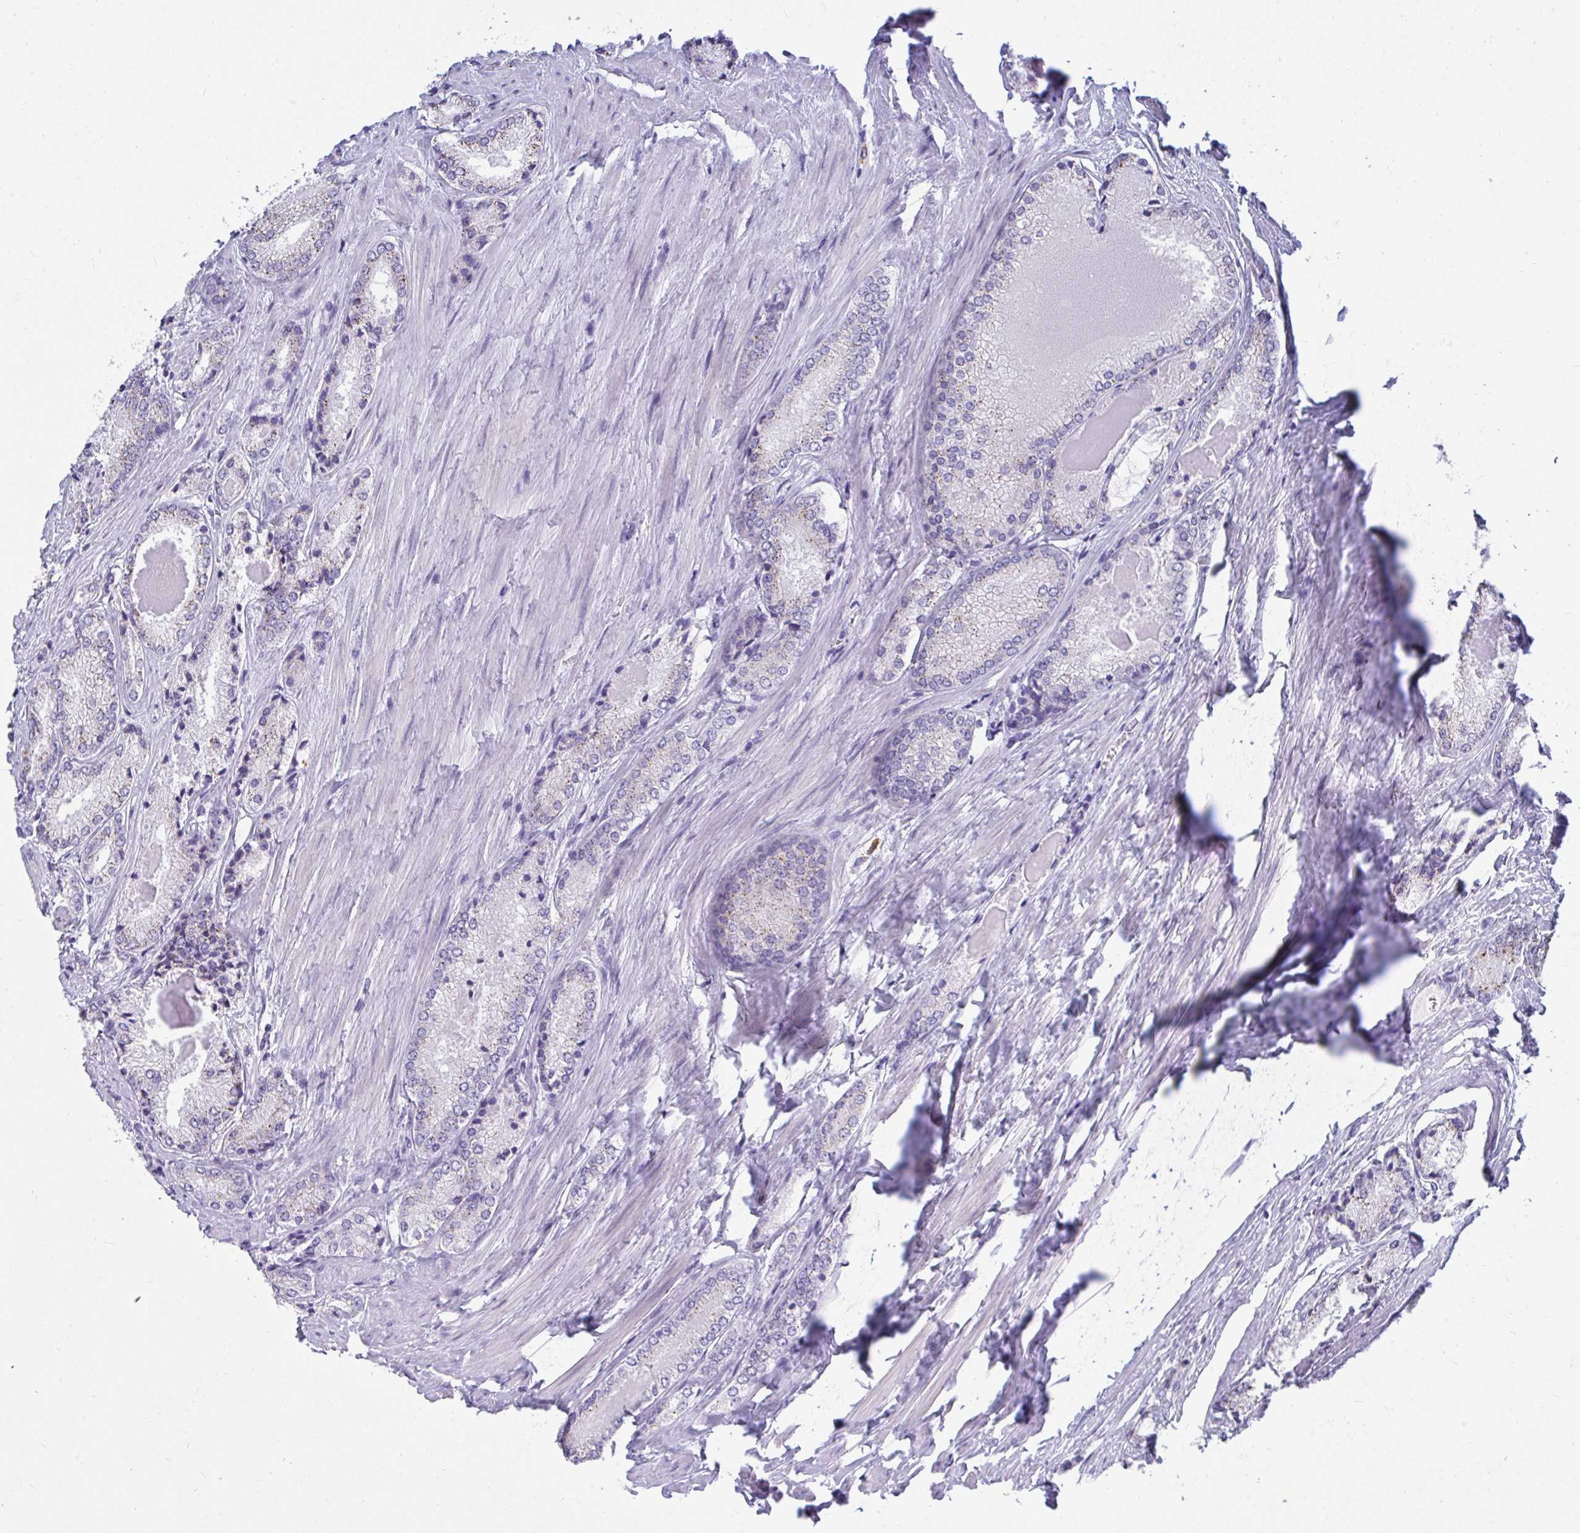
{"staining": {"intensity": "weak", "quantity": "<25%", "location": "cytoplasmic/membranous"}, "tissue": "prostate cancer", "cell_type": "Tumor cells", "image_type": "cancer", "snomed": [{"axis": "morphology", "description": "Adenocarcinoma, NOS"}, {"axis": "morphology", "description": "Adenocarcinoma, Low grade"}, {"axis": "topography", "description": "Prostate"}], "caption": "Immunohistochemistry micrograph of human prostate cancer (adenocarcinoma) stained for a protein (brown), which shows no staining in tumor cells.", "gene": "TSBP1", "patient": {"sex": "male", "age": 68}}